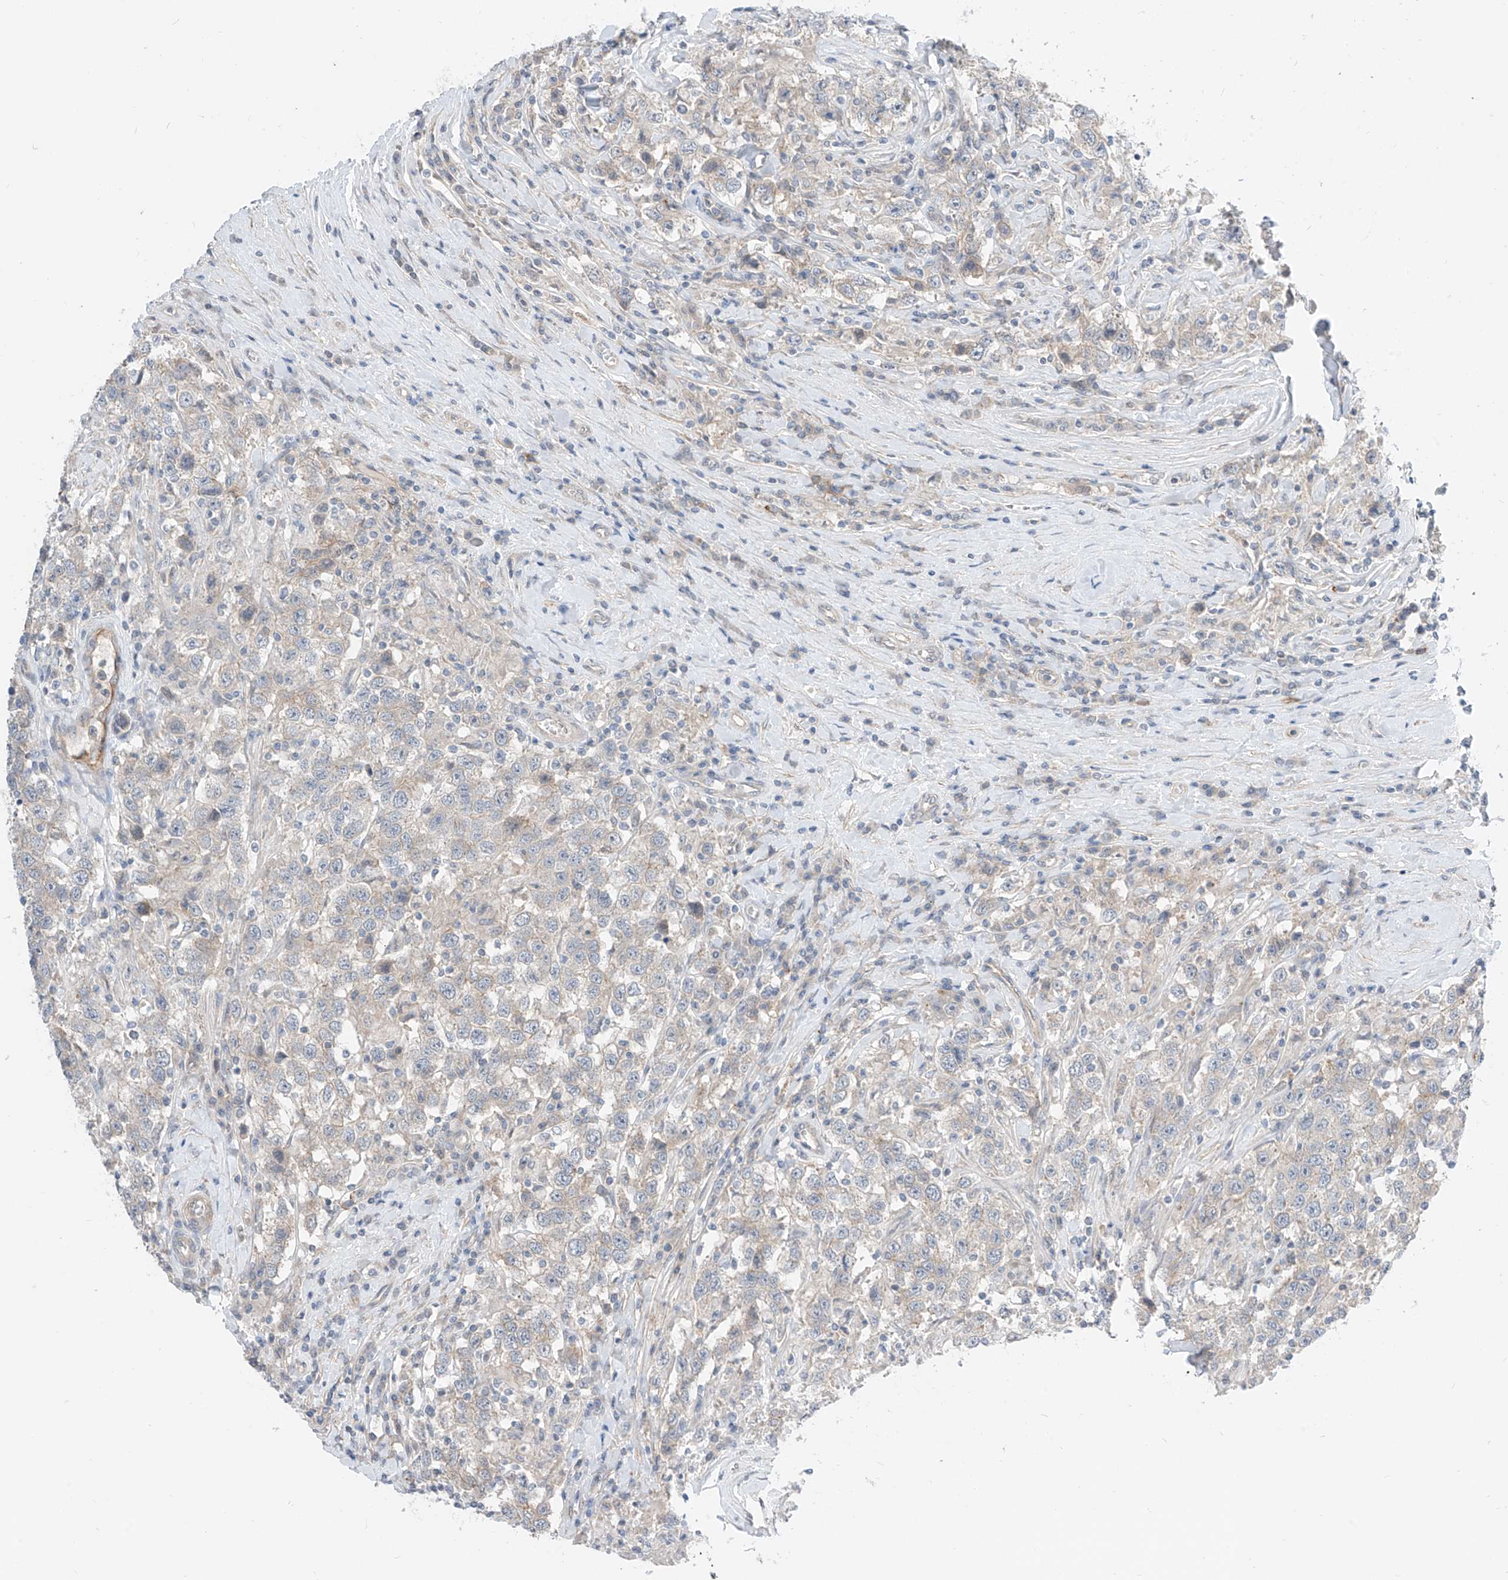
{"staining": {"intensity": "negative", "quantity": "none", "location": "none"}, "tissue": "testis cancer", "cell_type": "Tumor cells", "image_type": "cancer", "snomed": [{"axis": "morphology", "description": "Seminoma, NOS"}, {"axis": "topography", "description": "Testis"}], "caption": "IHC micrograph of neoplastic tissue: testis cancer (seminoma) stained with DAB exhibits no significant protein positivity in tumor cells.", "gene": "ABLIM2", "patient": {"sex": "male", "age": 41}}